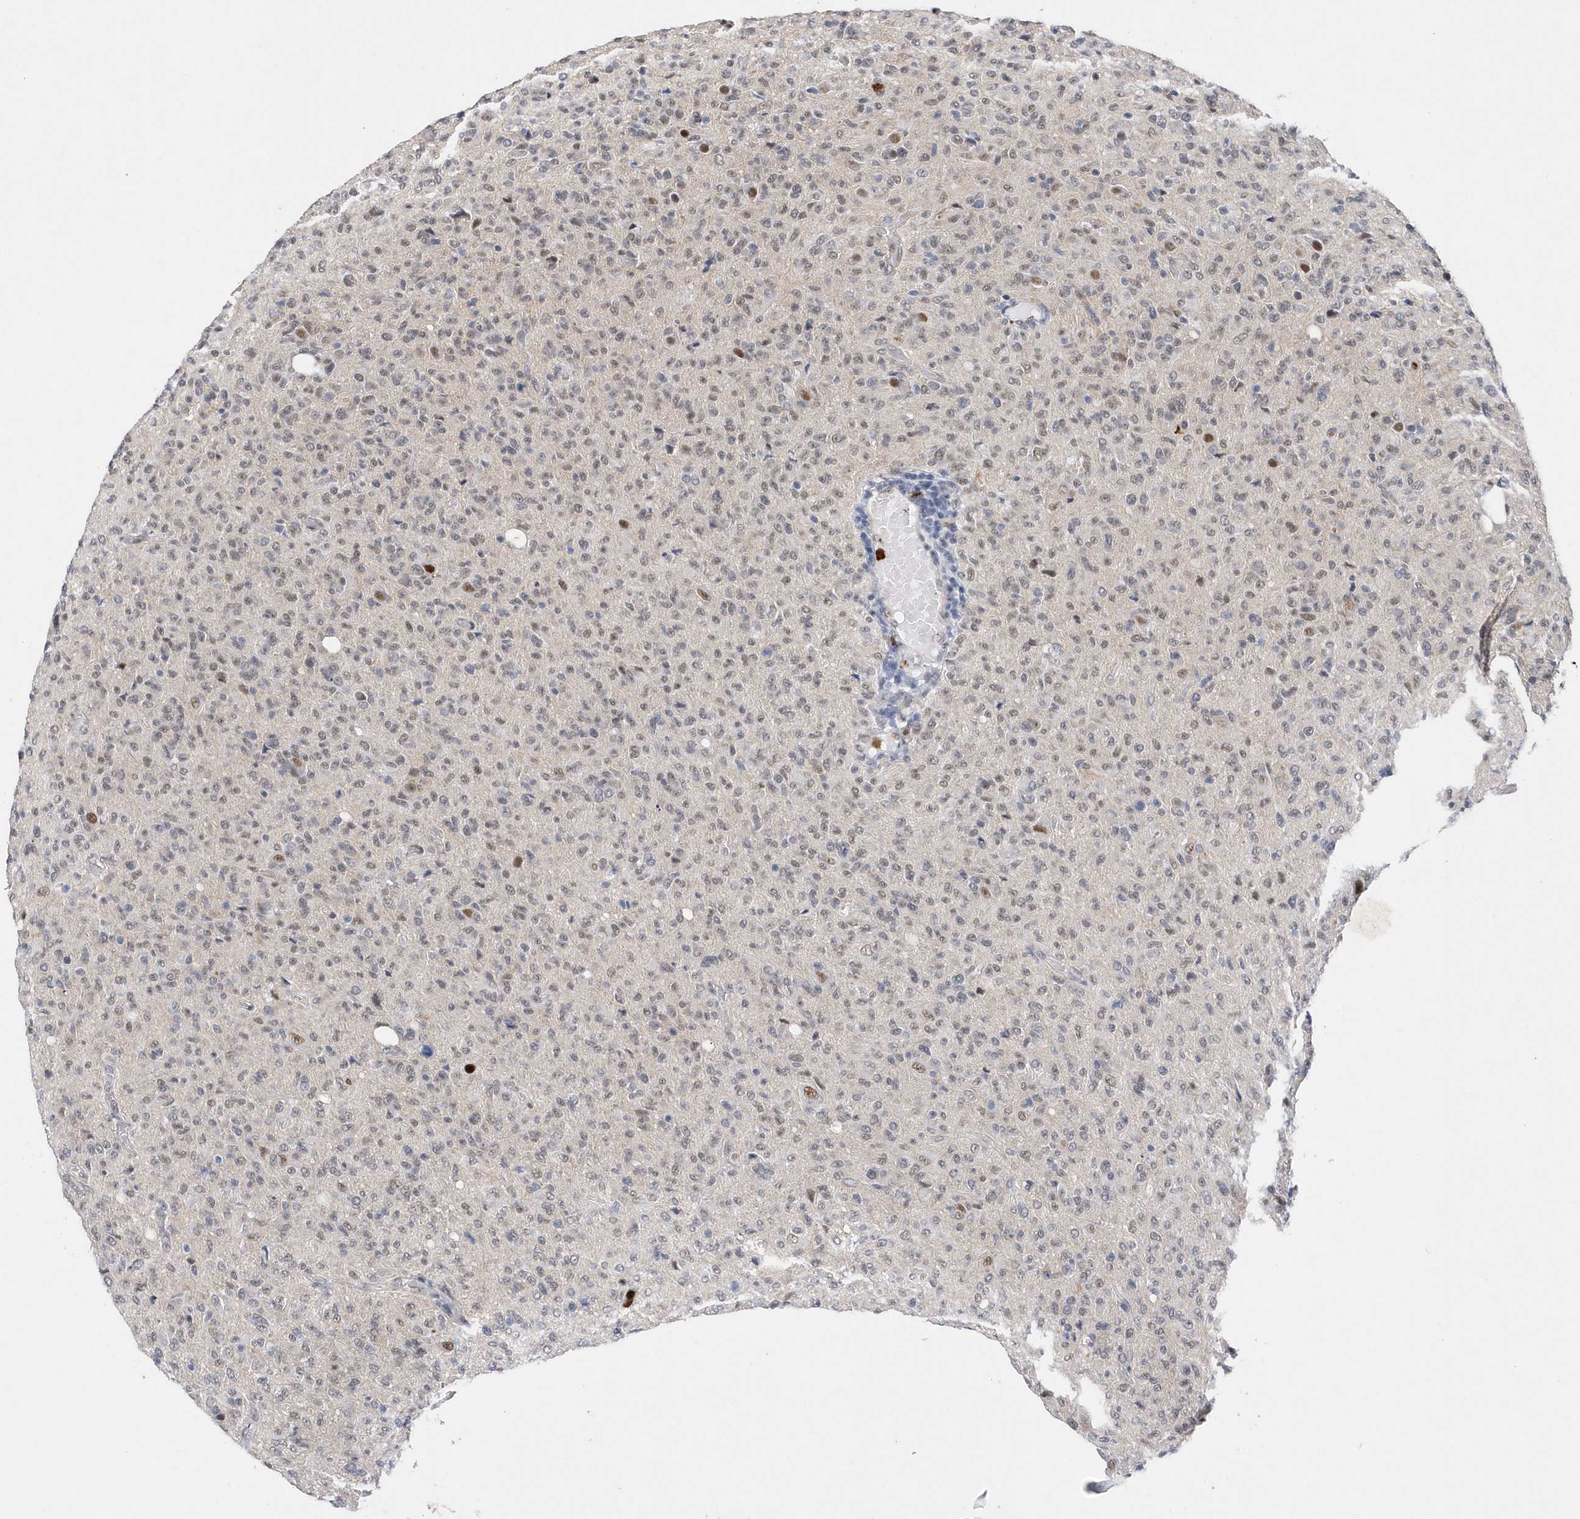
{"staining": {"intensity": "weak", "quantity": "25%-75%", "location": "nuclear"}, "tissue": "glioma", "cell_type": "Tumor cells", "image_type": "cancer", "snomed": [{"axis": "morphology", "description": "Glioma, malignant, High grade"}, {"axis": "topography", "description": "Brain"}], "caption": "Malignant glioma (high-grade) stained with immunohistochemistry demonstrates weak nuclear positivity in about 25%-75% of tumor cells. The protein of interest is stained brown, and the nuclei are stained in blue (DAB IHC with brightfield microscopy, high magnification).", "gene": "RPP30", "patient": {"sex": "female", "age": 57}}